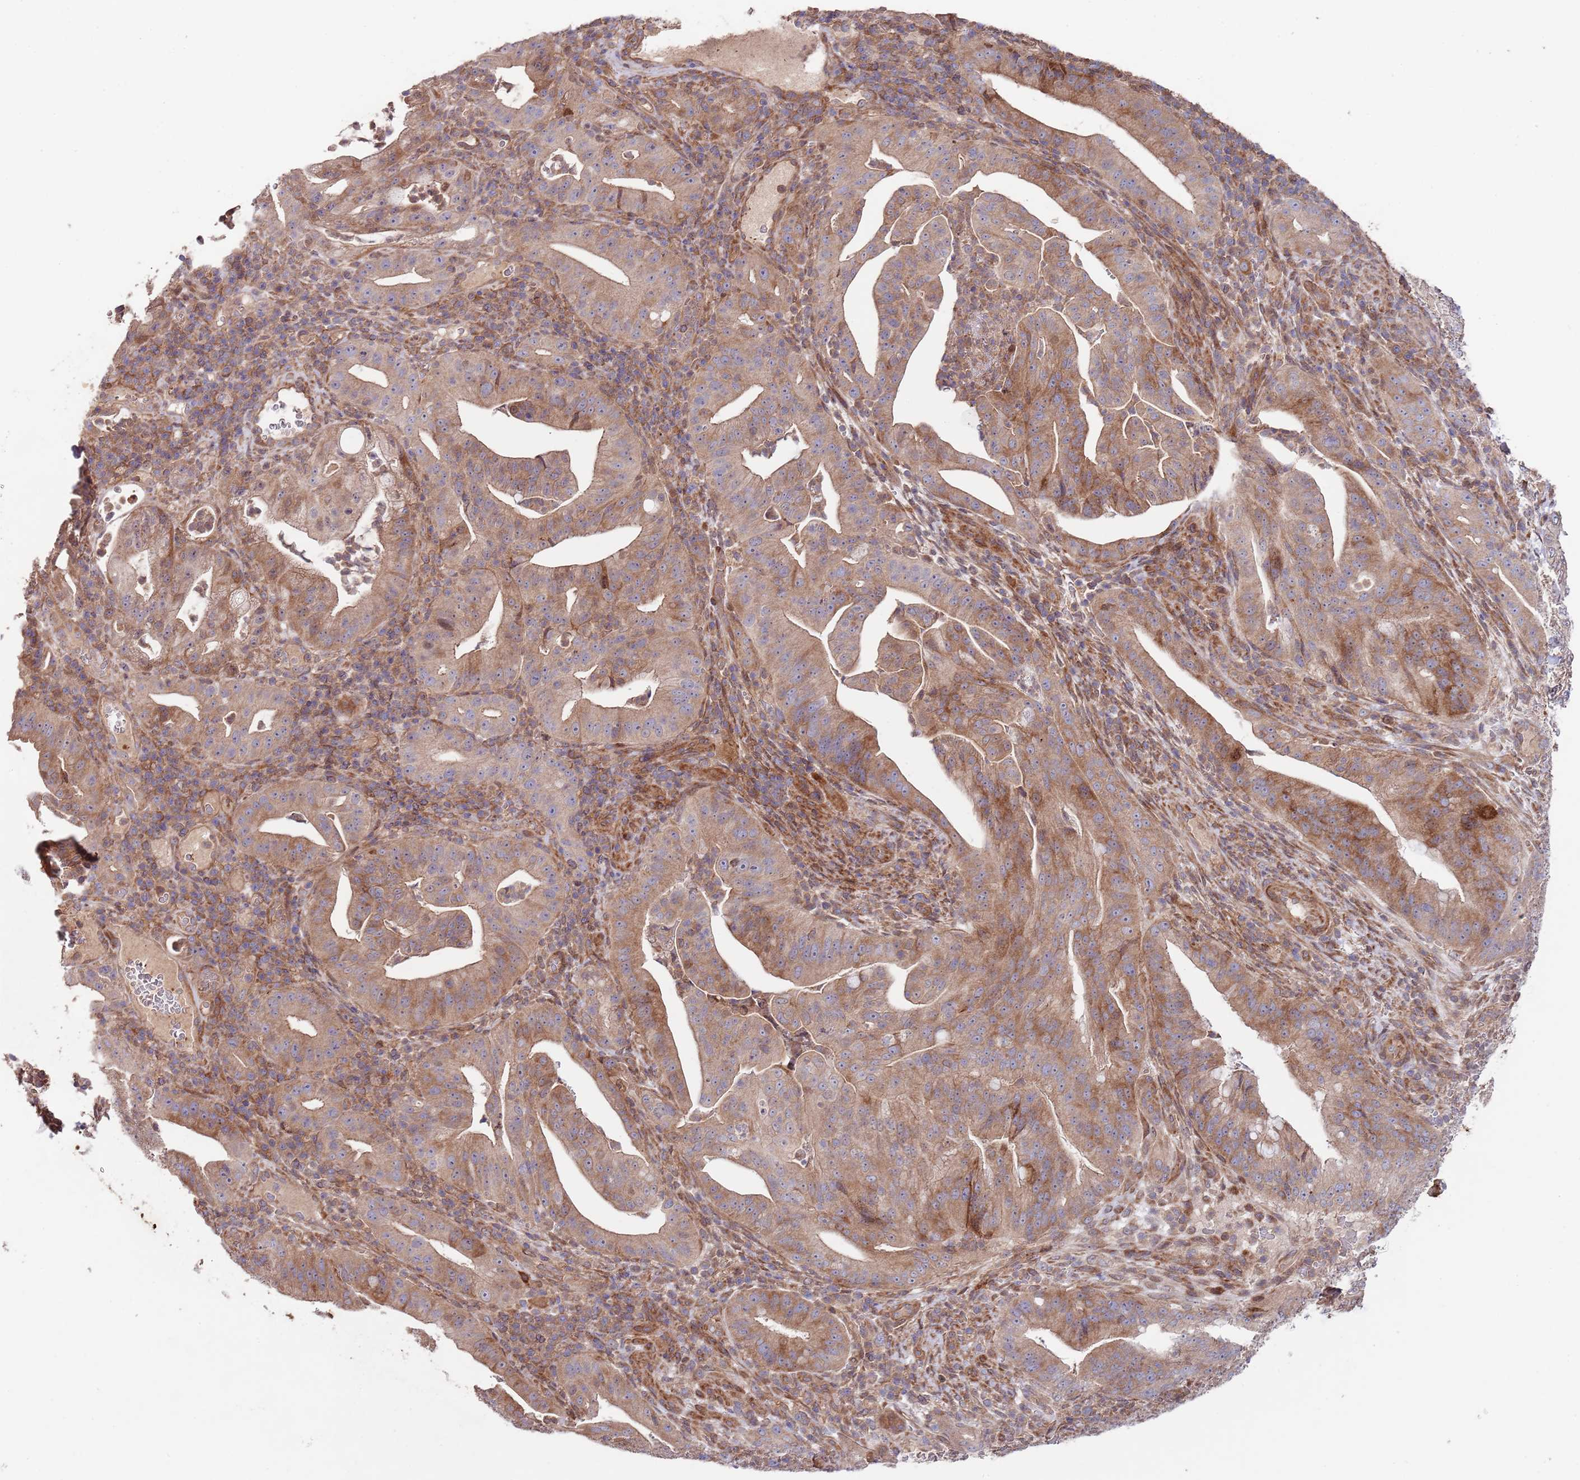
{"staining": {"intensity": "moderate", "quantity": ">75%", "location": "cytoplasmic/membranous"}, "tissue": "pancreatic cancer", "cell_type": "Tumor cells", "image_type": "cancer", "snomed": [{"axis": "morphology", "description": "Adenocarcinoma, NOS"}, {"axis": "topography", "description": "Pancreas"}], "caption": "Immunohistochemistry (IHC) photomicrograph of neoplastic tissue: human pancreatic adenocarcinoma stained using IHC exhibits medium levels of moderate protein expression localized specifically in the cytoplasmic/membranous of tumor cells, appearing as a cytoplasmic/membranous brown color.", "gene": "RNF19B", "patient": {"sex": "male", "age": 71}}